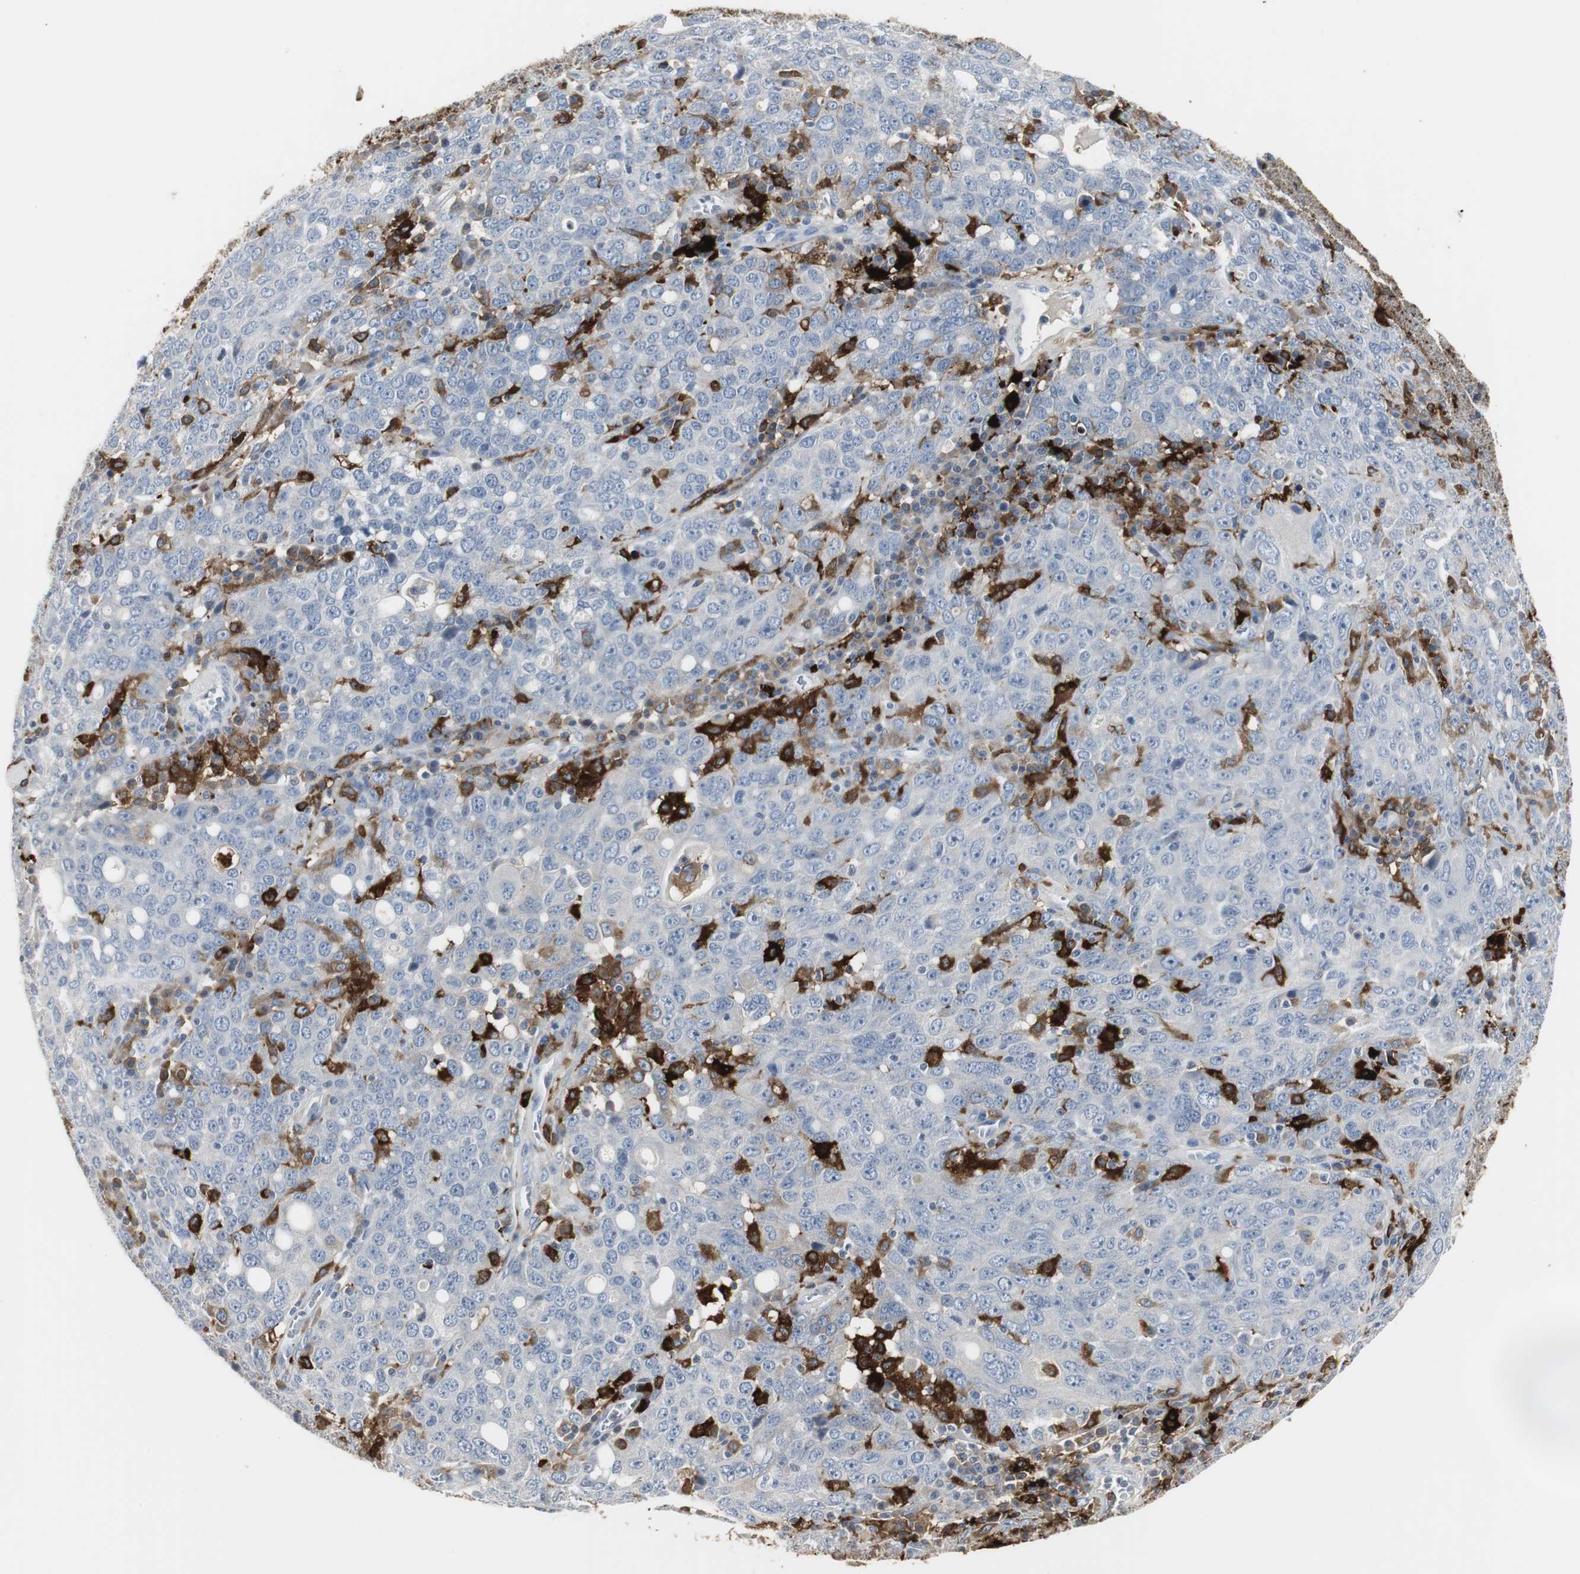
{"staining": {"intensity": "negative", "quantity": "none", "location": "none"}, "tissue": "ovarian cancer", "cell_type": "Tumor cells", "image_type": "cancer", "snomed": [{"axis": "morphology", "description": "Carcinoma, endometroid"}, {"axis": "topography", "description": "Ovary"}], "caption": "This image is of ovarian cancer stained with immunohistochemistry (IHC) to label a protein in brown with the nuclei are counter-stained blue. There is no expression in tumor cells. (DAB (3,3'-diaminobenzidine) immunohistochemistry (IHC), high magnification).", "gene": "PI15", "patient": {"sex": "female", "age": 62}}